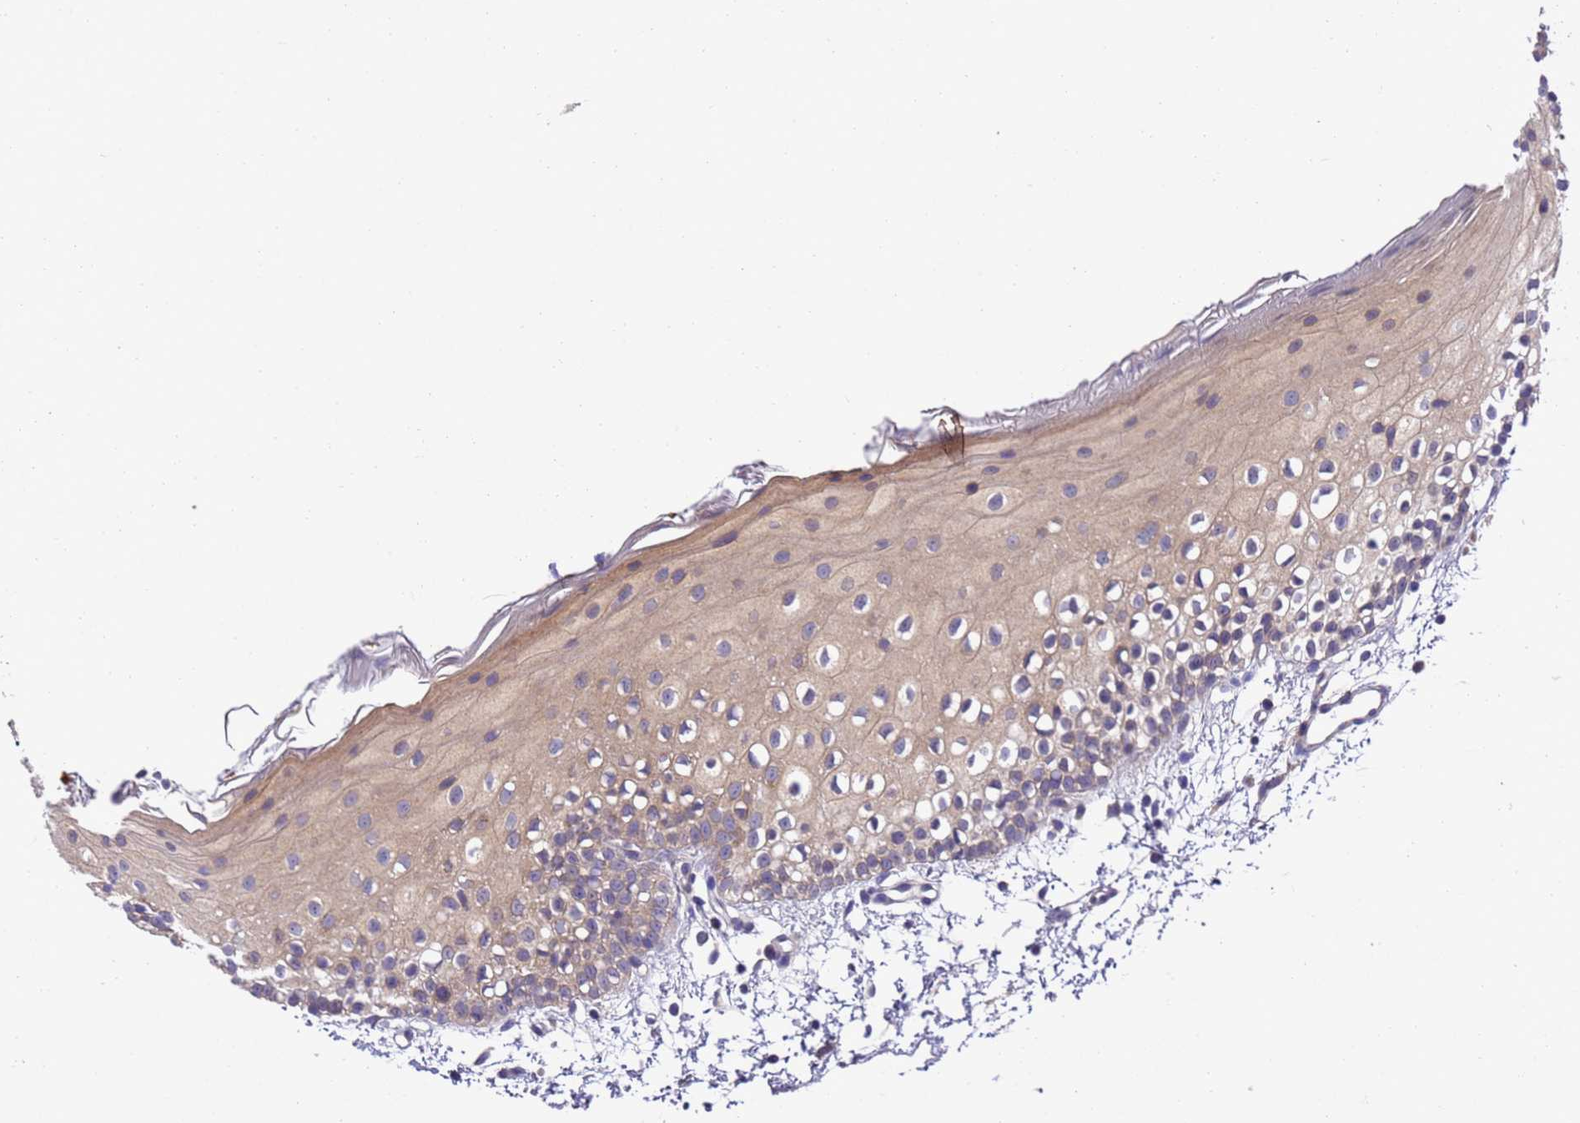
{"staining": {"intensity": "moderate", "quantity": "25%-75%", "location": "cytoplasmic/membranous"}, "tissue": "oral mucosa", "cell_type": "Squamous epithelial cells", "image_type": "normal", "snomed": [{"axis": "morphology", "description": "Normal tissue, NOS"}, {"axis": "topography", "description": "Oral tissue"}], "caption": "A medium amount of moderate cytoplasmic/membranous positivity is appreciated in about 25%-75% of squamous epithelial cells in benign oral mucosa. (IHC, brightfield microscopy, high magnification).", "gene": "DCAF12L1", "patient": {"sex": "male", "age": 28}}